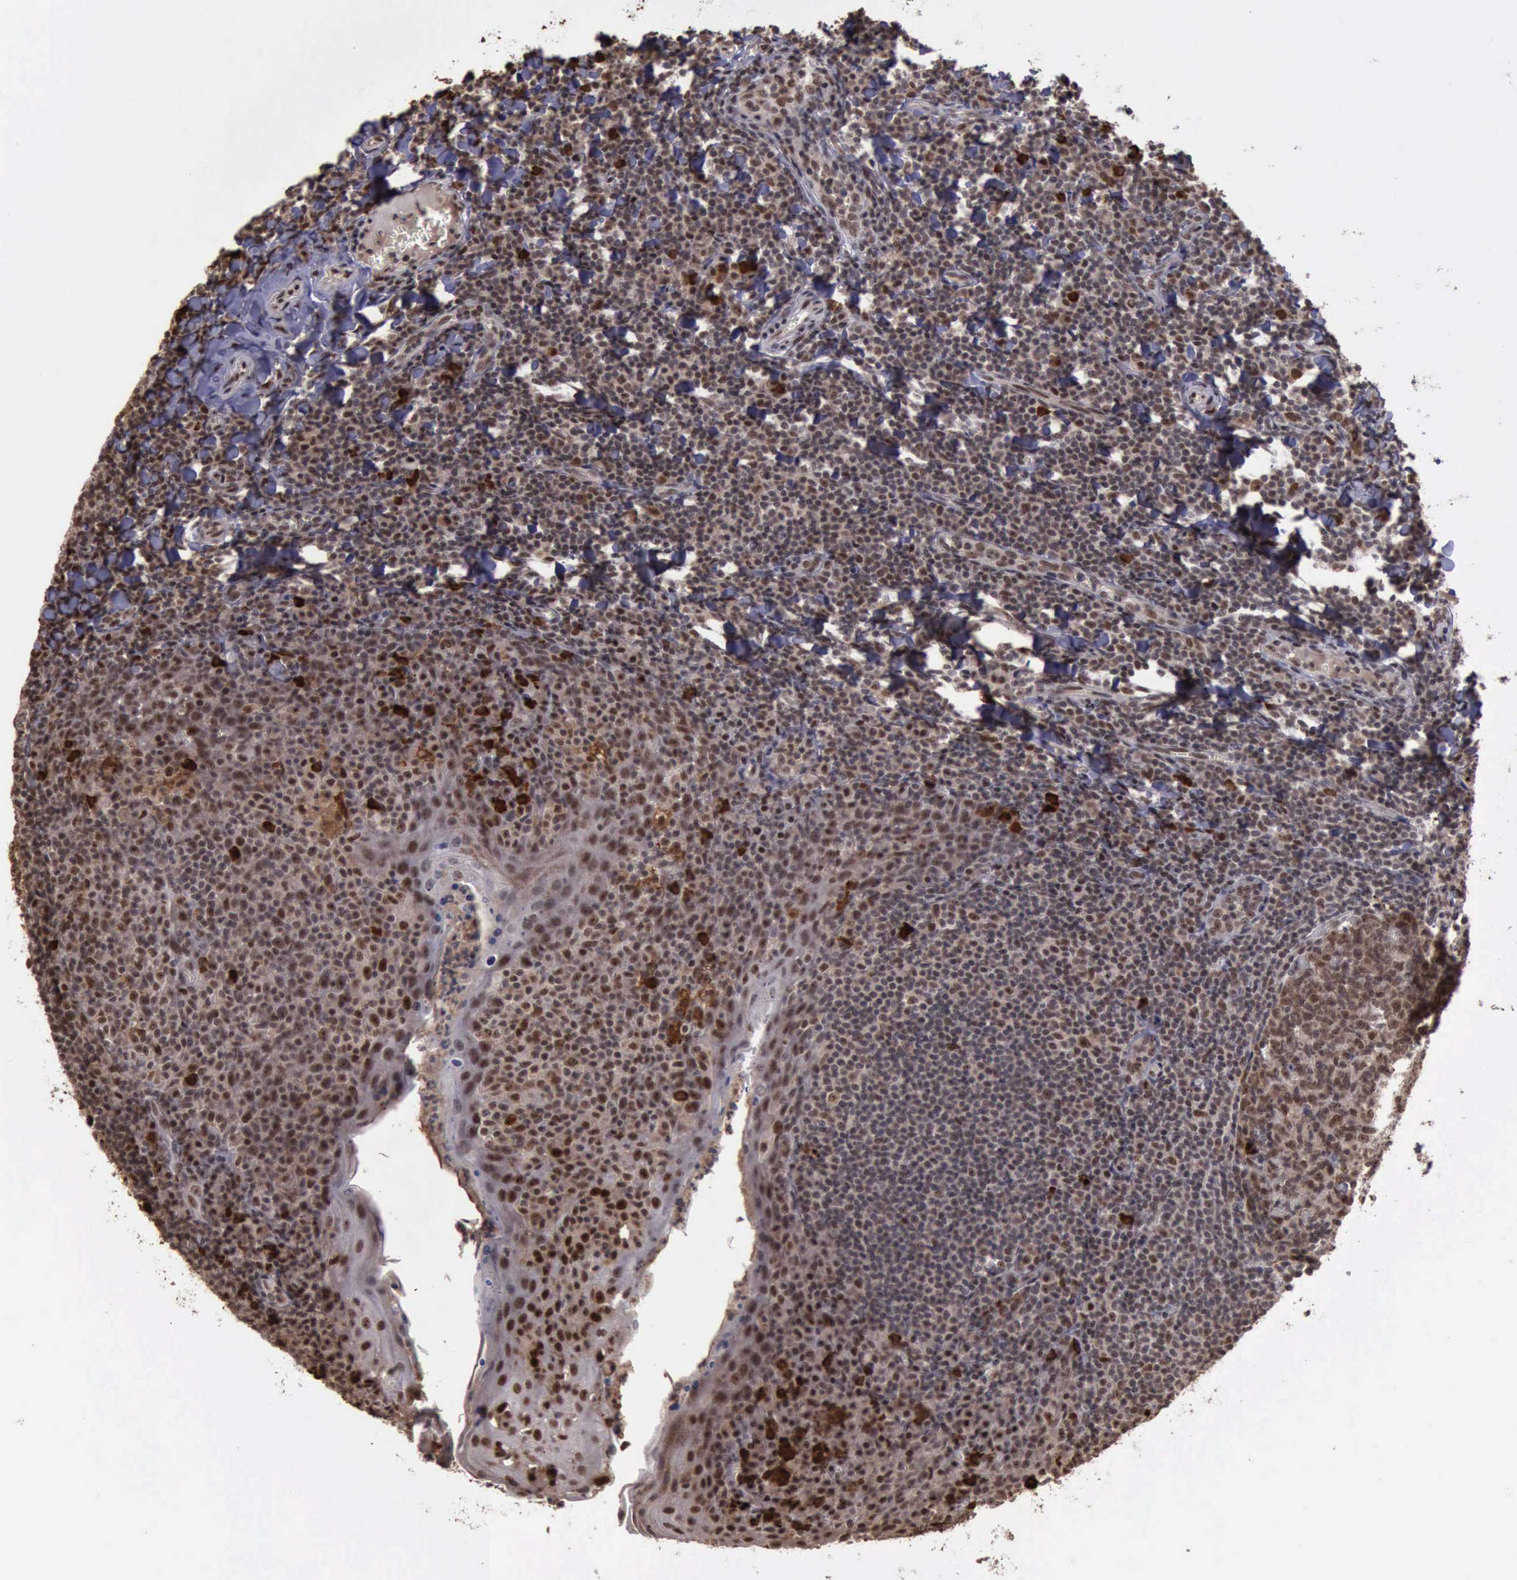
{"staining": {"intensity": "moderate", "quantity": ">75%", "location": "cytoplasmic/membranous,nuclear"}, "tissue": "tonsil", "cell_type": "Germinal center cells", "image_type": "normal", "snomed": [{"axis": "morphology", "description": "Normal tissue, NOS"}, {"axis": "topography", "description": "Tonsil"}], "caption": "IHC of unremarkable human tonsil demonstrates medium levels of moderate cytoplasmic/membranous,nuclear positivity in about >75% of germinal center cells.", "gene": "TRMT2A", "patient": {"sex": "male", "age": 31}}